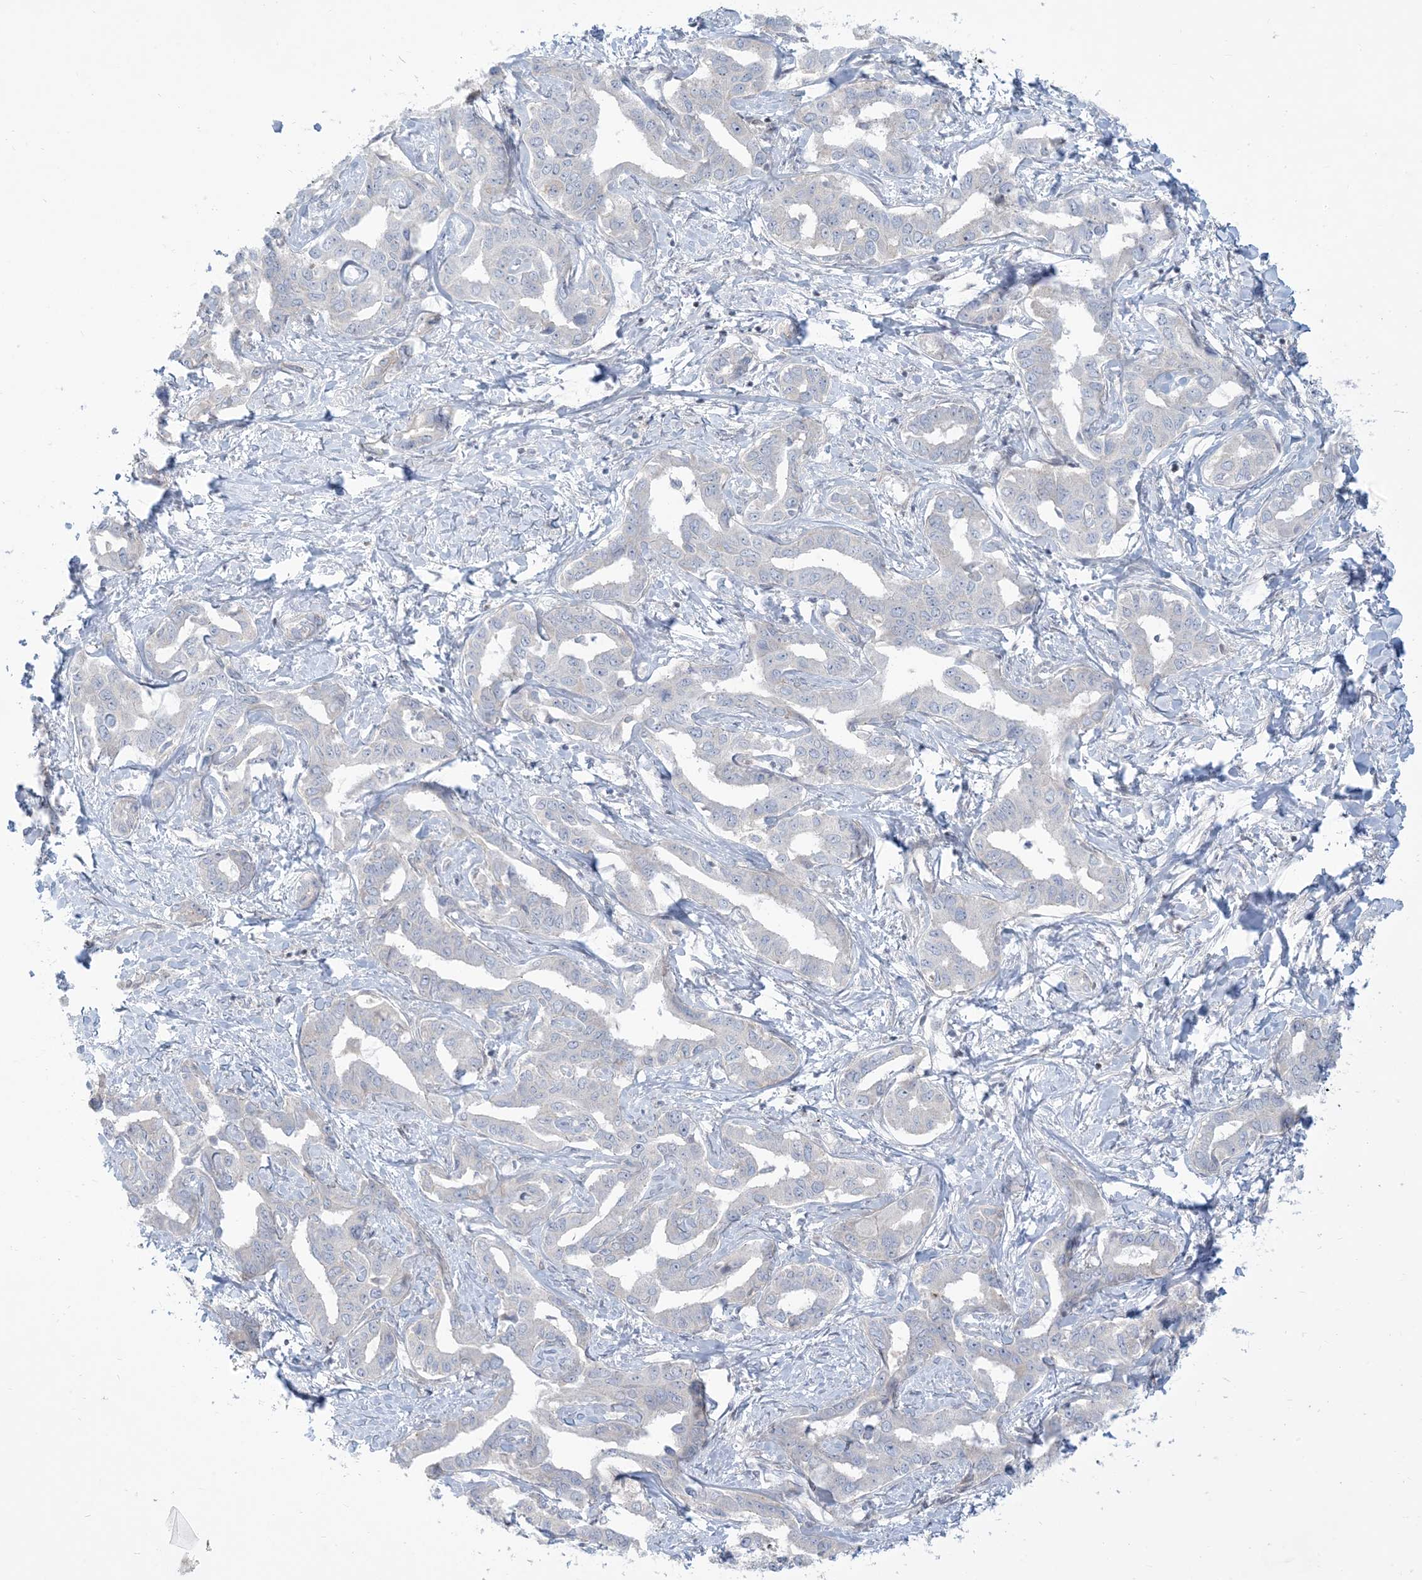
{"staining": {"intensity": "negative", "quantity": "none", "location": "none"}, "tissue": "liver cancer", "cell_type": "Tumor cells", "image_type": "cancer", "snomed": [{"axis": "morphology", "description": "Cholangiocarcinoma"}, {"axis": "topography", "description": "Liver"}], "caption": "IHC photomicrograph of liver cholangiocarcinoma stained for a protein (brown), which reveals no staining in tumor cells. (DAB immunohistochemistry visualized using brightfield microscopy, high magnification).", "gene": "AFTPH", "patient": {"sex": "male", "age": 59}}